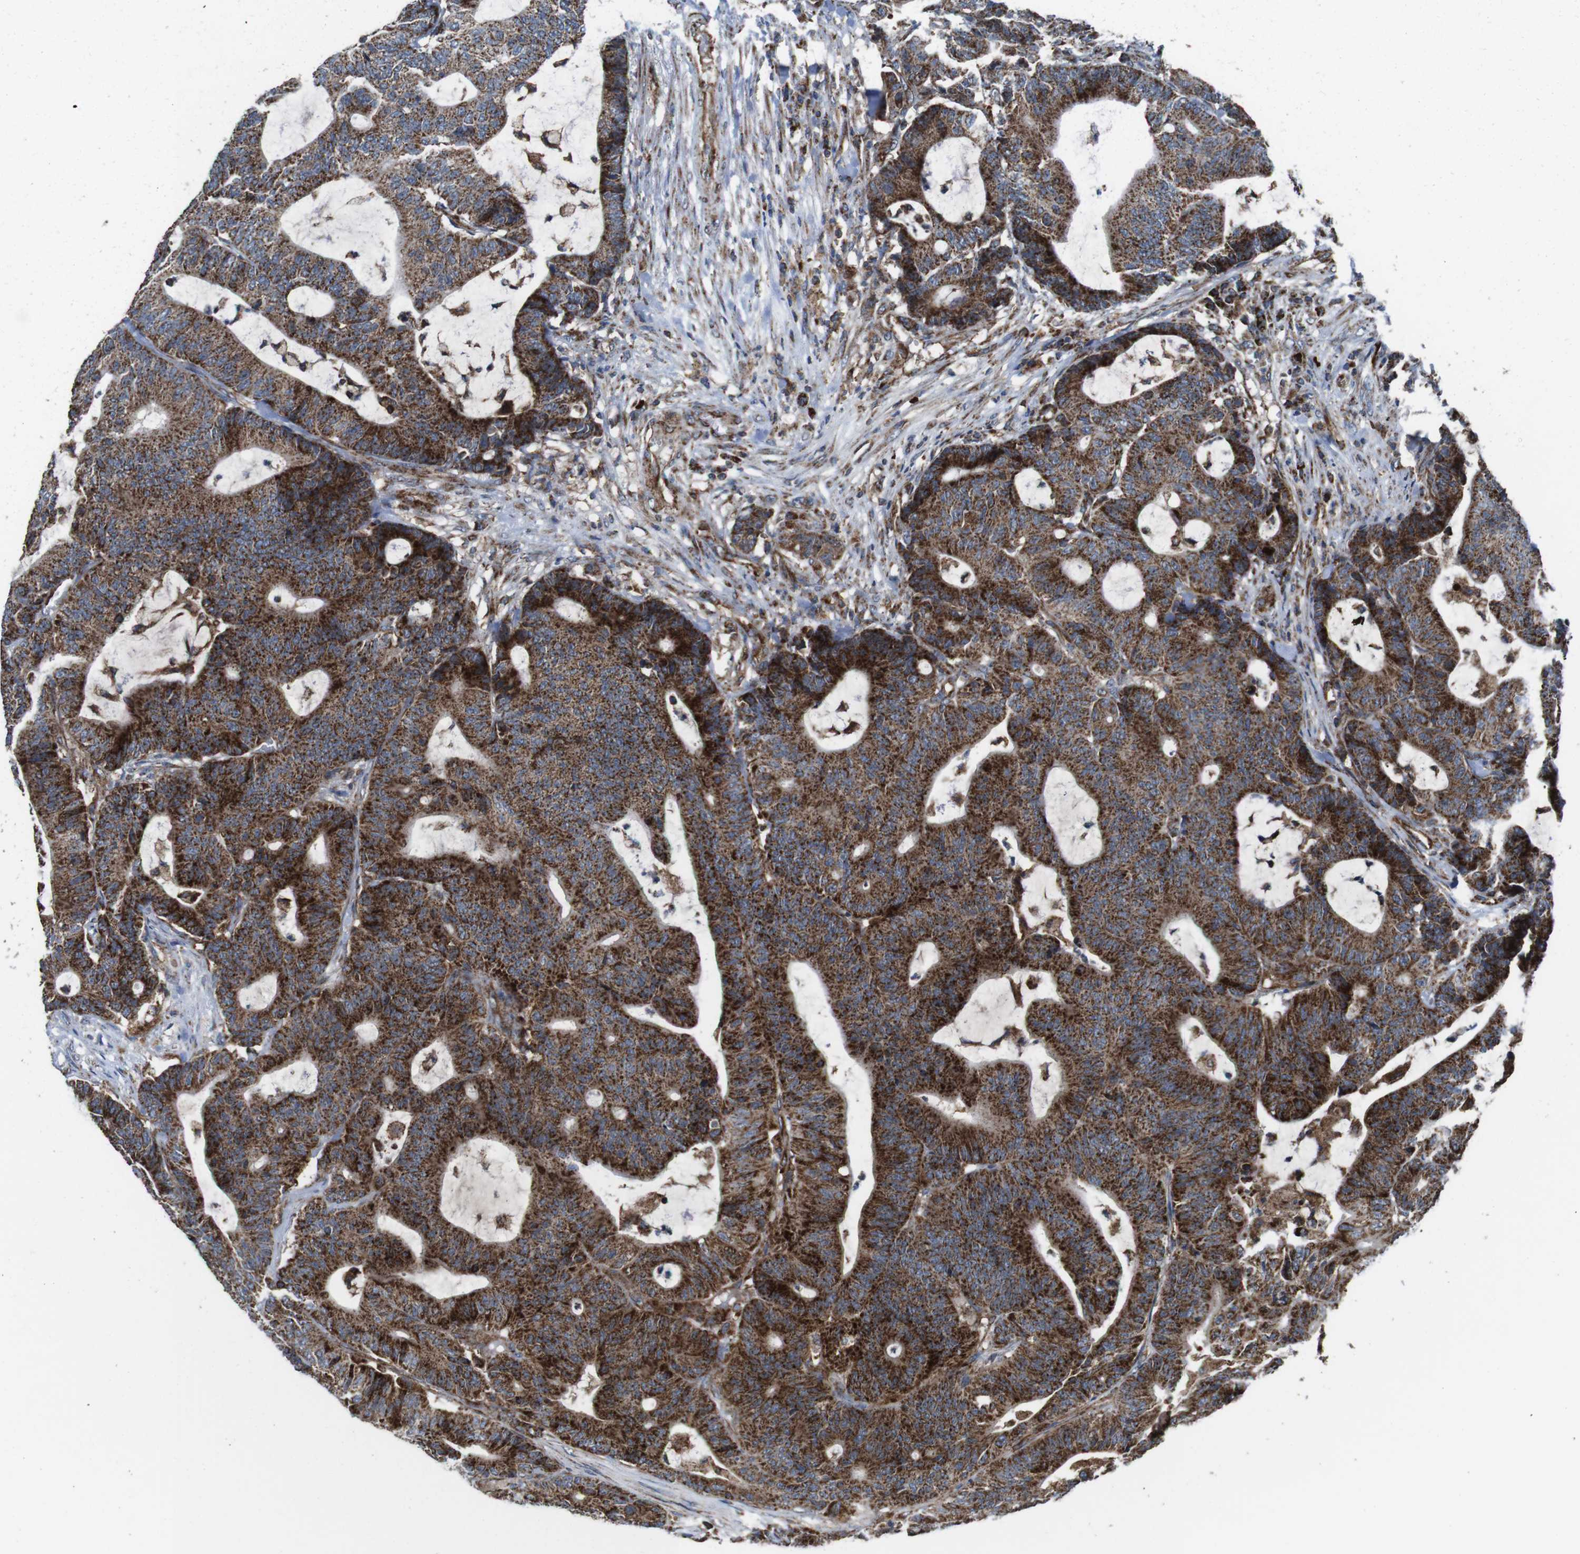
{"staining": {"intensity": "strong", "quantity": ">75%", "location": "cytoplasmic/membranous"}, "tissue": "colorectal cancer", "cell_type": "Tumor cells", "image_type": "cancer", "snomed": [{"axis": "morphology", "description": "Adenocarcinoma, NOS"}, {"axis": "topography", "description": "Colon"}], "caption": "Human colorectal cancer stained for a protein (brown) demonstrates strong cytoplasmic/membranous positive positivity in approximately >75% of tumor cells.", "gene": "HK1", "patient": {"sex": "female", "age": 84}}